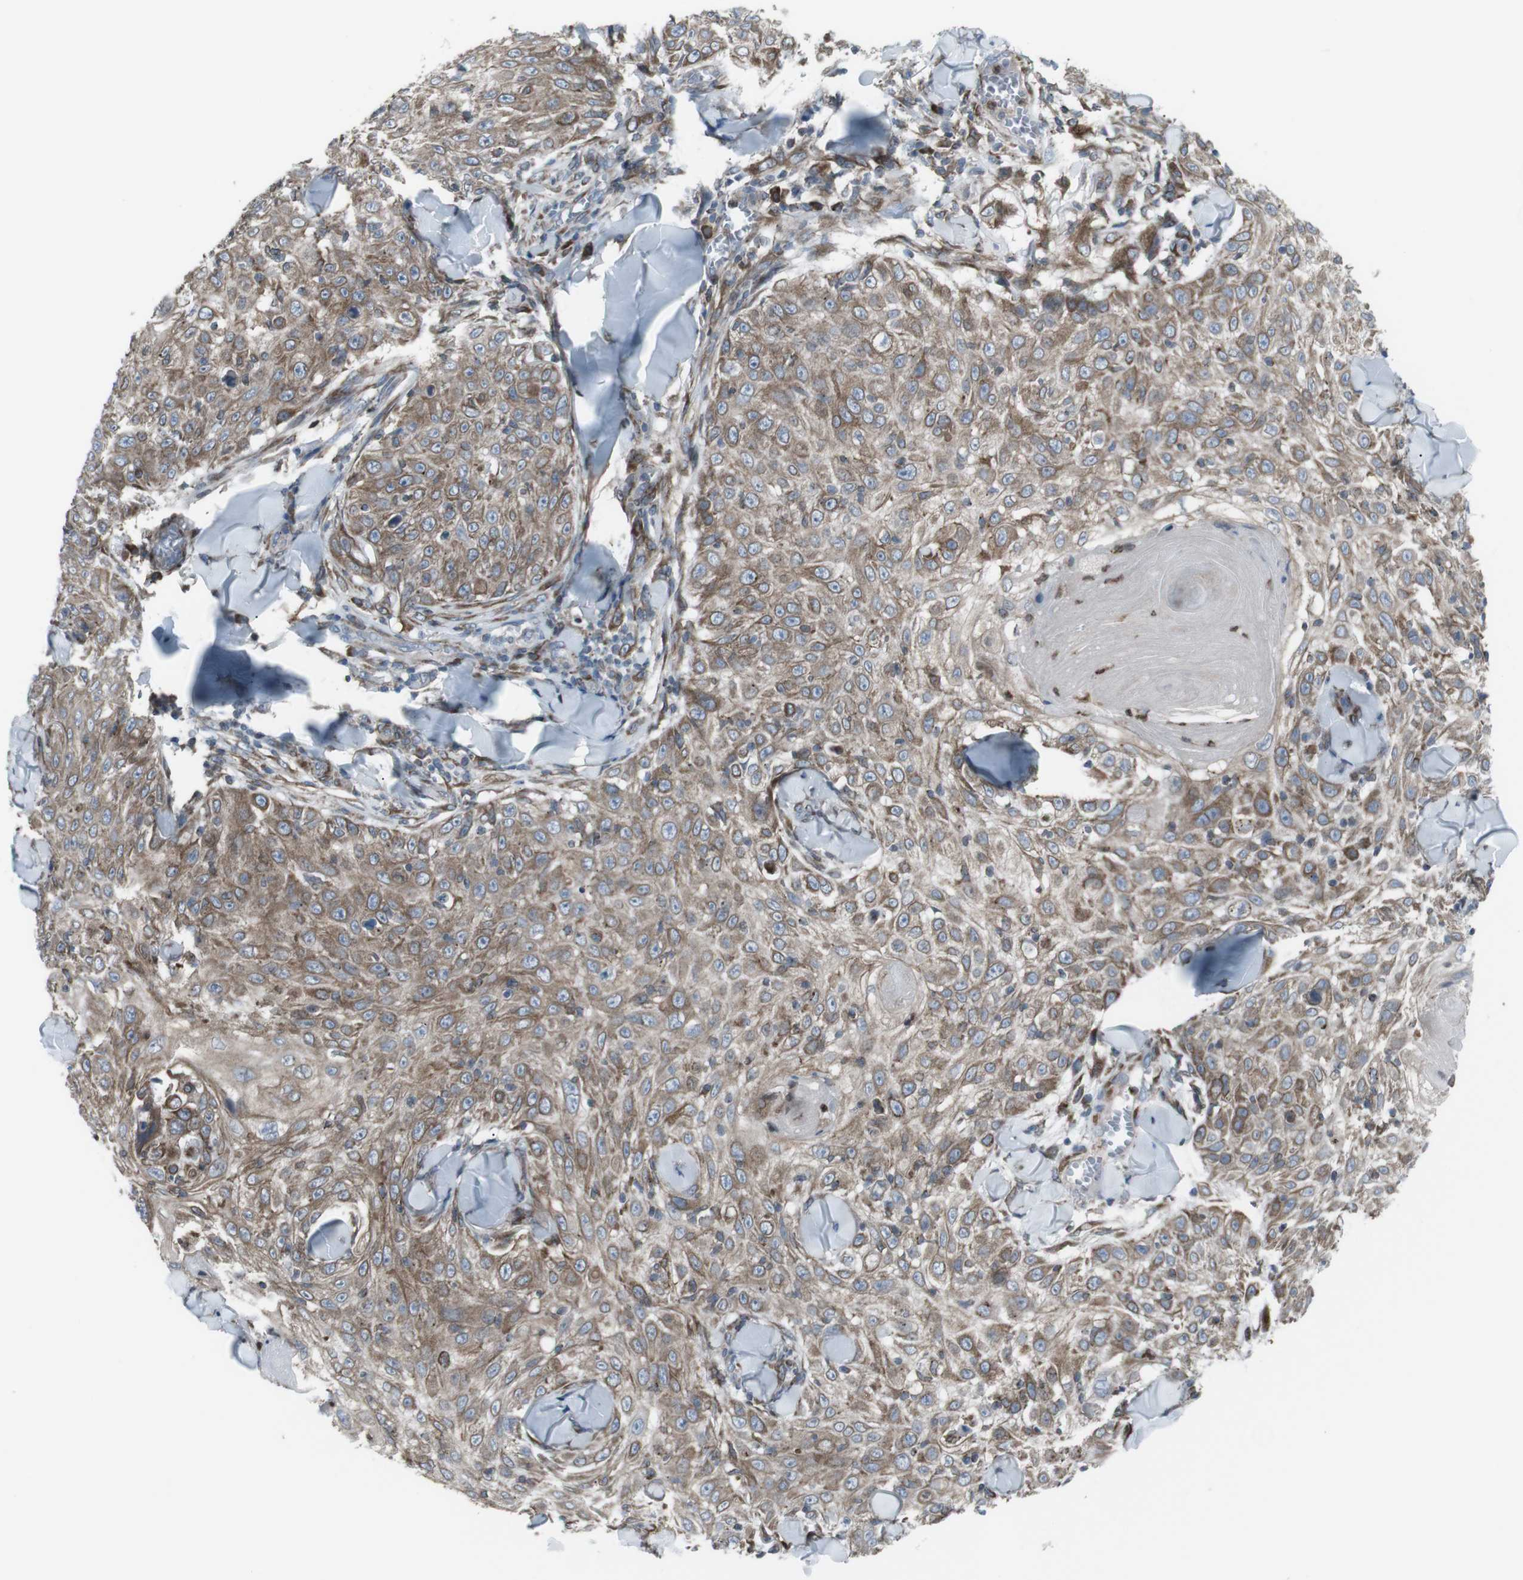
{"staining": {"intensity": "moderate", "quantity": "25%-75%", "location": "cytoplasmic/membranous"}, "tissue": "skin cancer", "cell_type": "Tumor cells", "image_type": "cancer", "snomed": [{"axis": "morphology", "description": "Squamous cell carcinoma, NOS"}, {"axis": "topography", "description": "Skin"}], "caption": "Skin cancer stained with a brown dye shows moderate cytoplasmic/membranous positive staining in approximately 25%-75% of tumor cells.", "gene": "LNPK", "patient": {"sex": "male", "age": 86}}